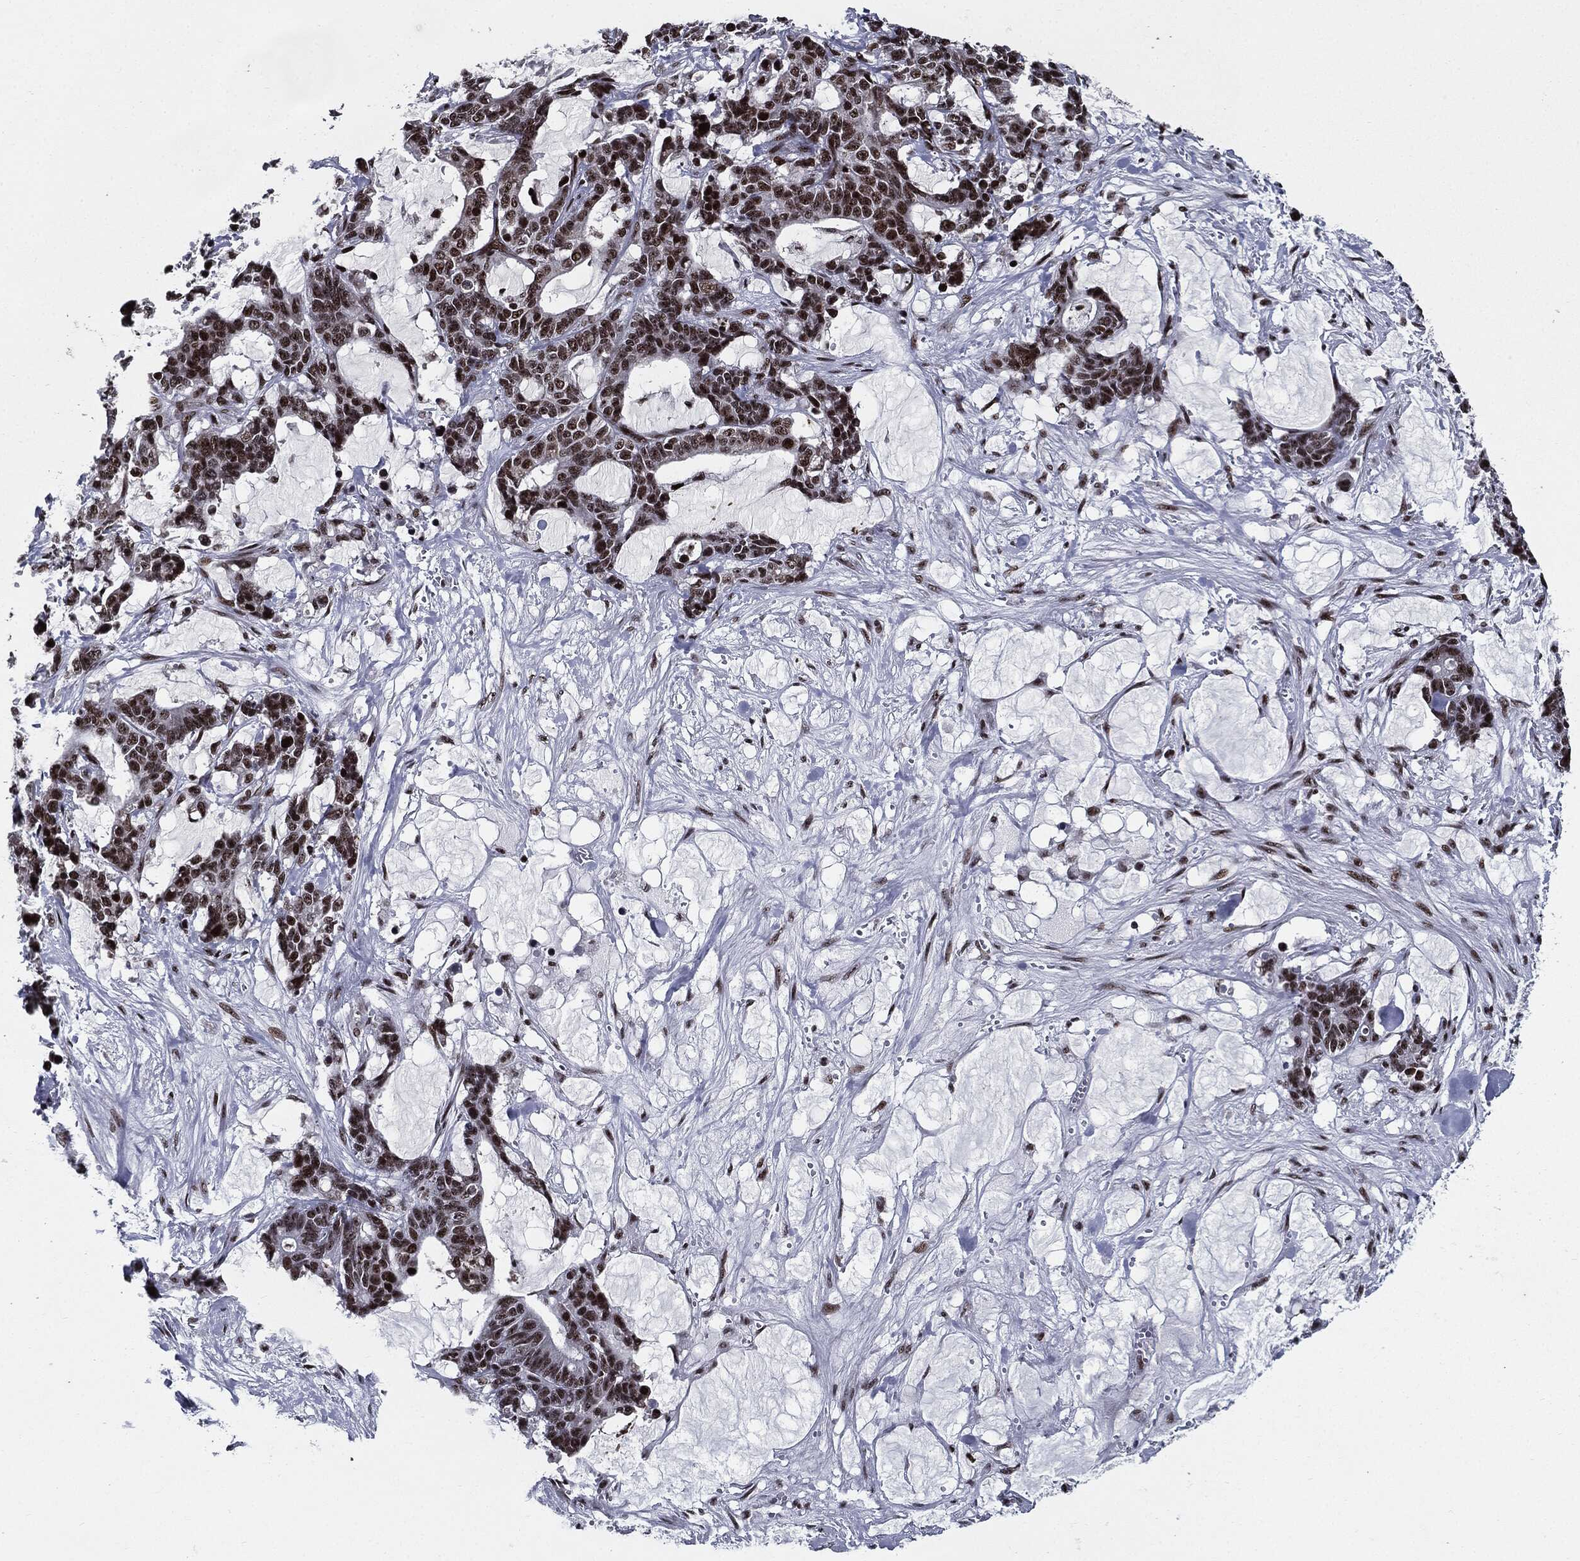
{"staining": {"intensity": "strong", "quantity": ">75%", "location": "nuclear"}, "tissue": "stomach cancer", "cell_type": "Tumor cells", "image_type": "cancer", "snomed": [{"axis": "morphology", "description": "Normal tissue, NOS"}, {"axis": "morphology", "description": "Adenocarcinoma, NOS"}, {"axis": "topography", "description": "Stomach"}], "caption": "Tumor cells reveal strong nuclear positivity in about >75% of cells in stomach adenocarcinoma.", "gene": "ZFP91", "patient": {"sex": "female", "age": 64}}